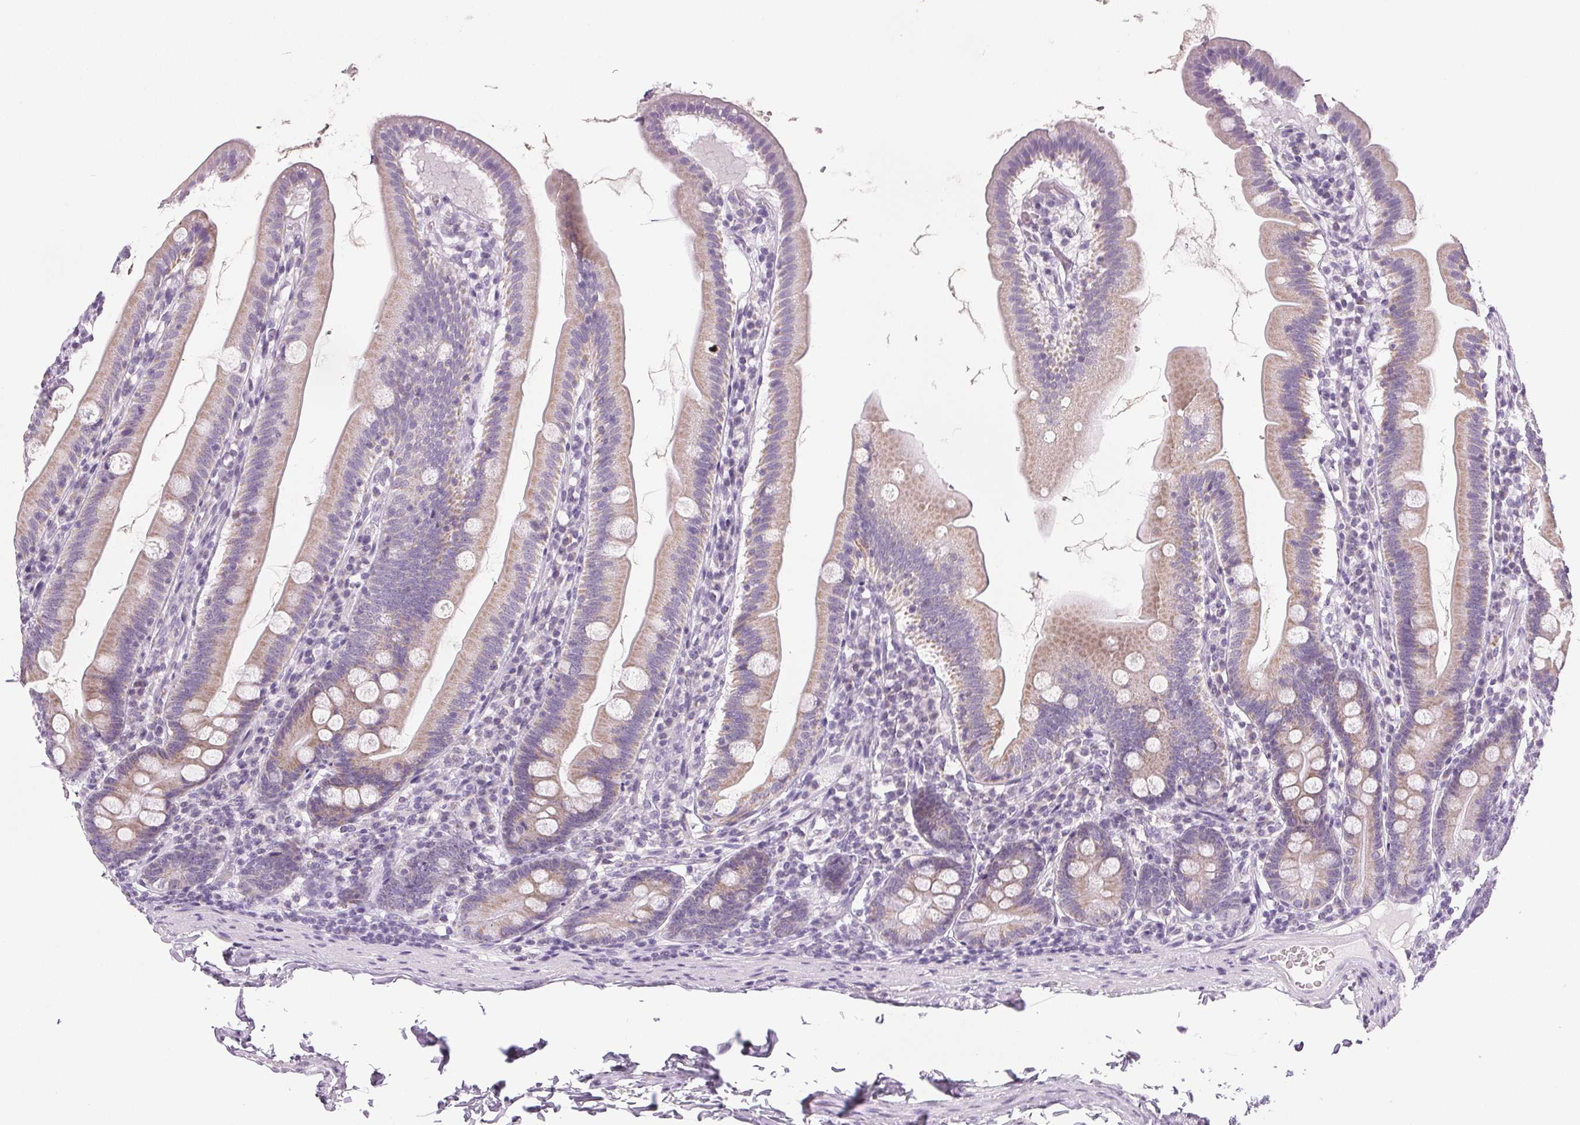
{"staining": {"intensity": "moderate", "quantity": "25%-75%", "location": "cytoplasmic/membranous"}, "tissue": "duodenum", "cell_type": "Glandular cells", "image_type": "normal", "snomed": [{"axis": "morphology", "description": "Normal tissue, NOS"}, {"axis": "topography", "description": "Duodenum"}], "caption": "Immunohistochemical staining of normal human duodenum exhibits 25%-75% levels of moderate cytoplasmic/membranous protein positivity in about 25%-75% of glandular cells.", "gene": "COL7A1", "patient": {"sex": "female", "age": 67}}